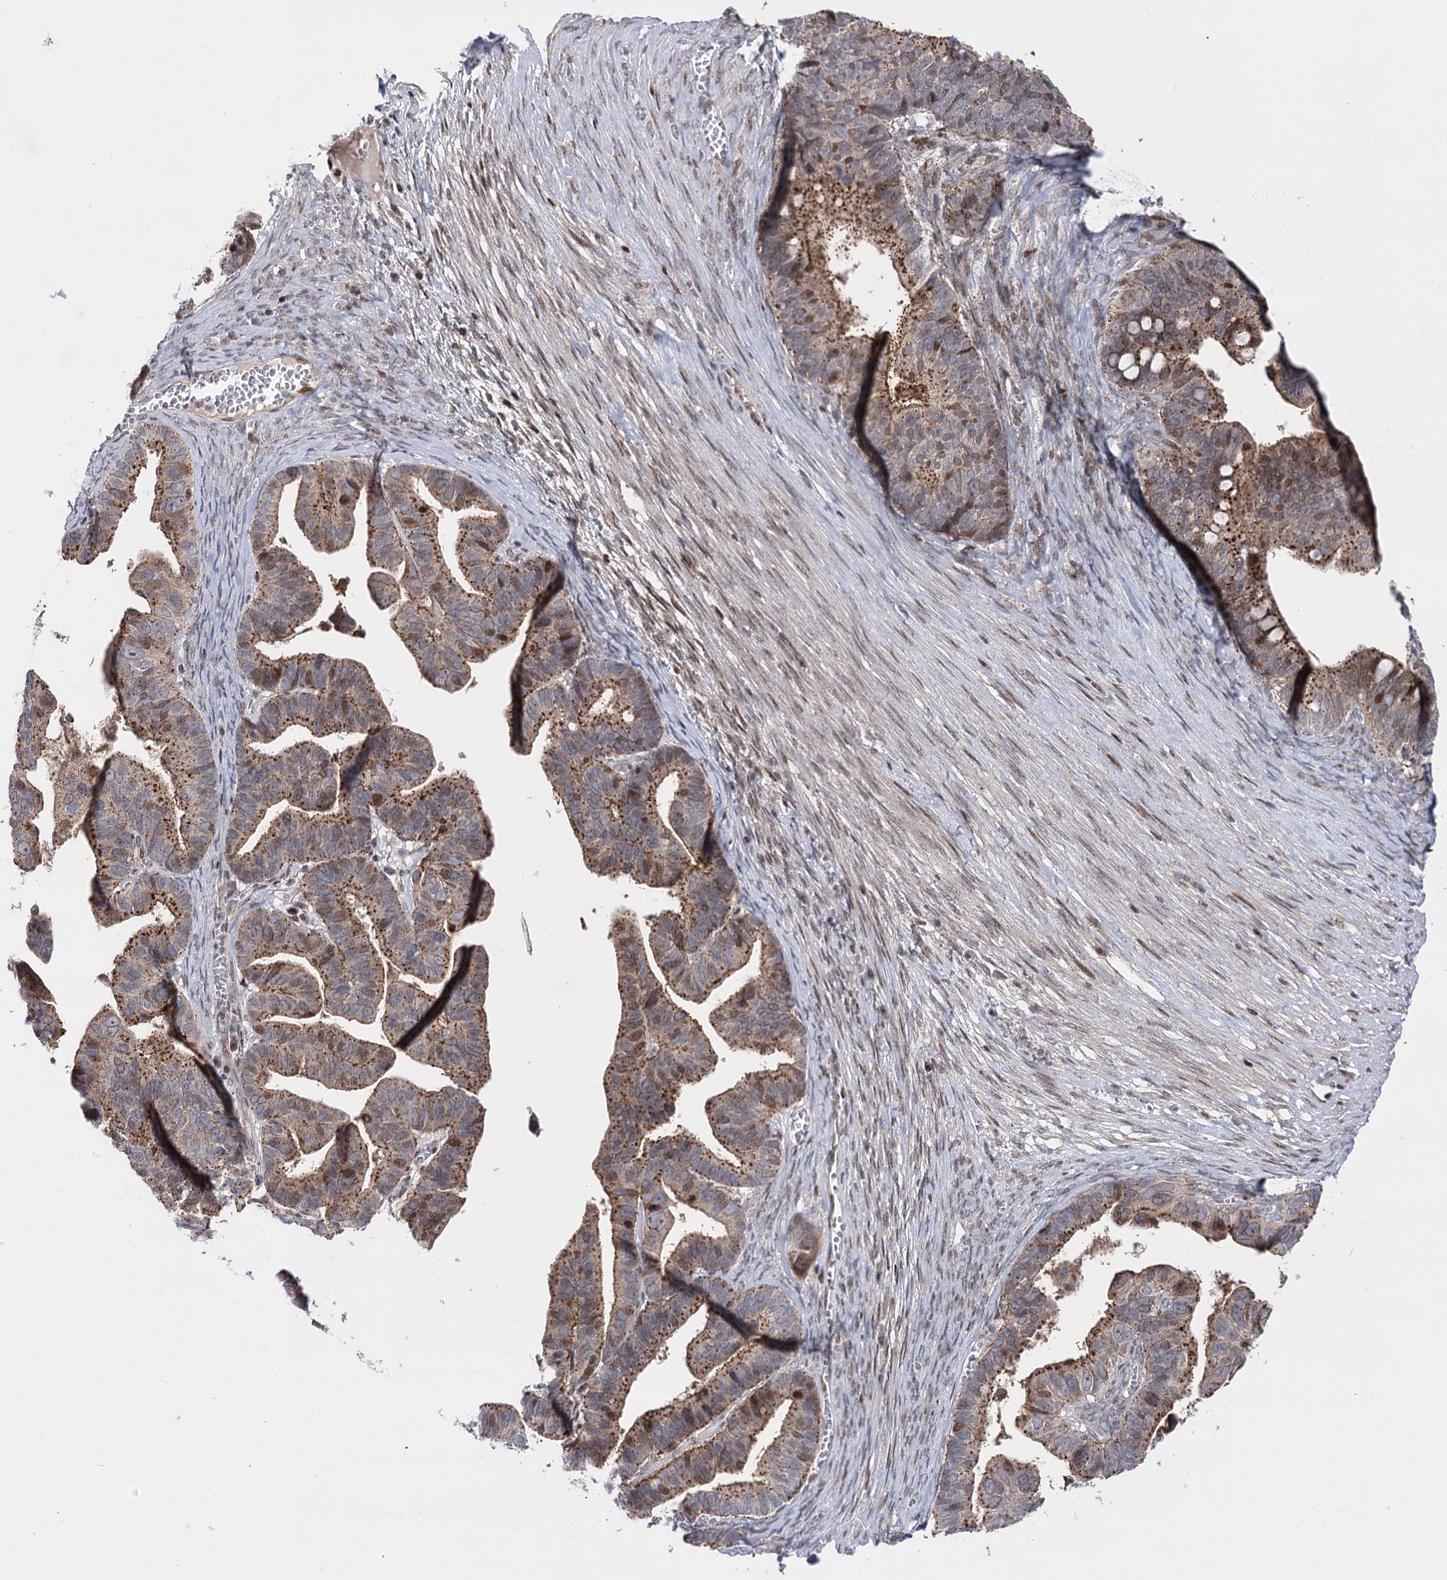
{"staining": {"intensity": "moderate", "quantity": ">75%", "location": "cytoplasmic/membranous,nuclear"}, "tissue": "ovarian cancer", "cell_type": "Tumor cells", "image_type": "cancer", "snomed": [{"axis": "morphology", "description": "Cystadenocarcinoma, serous, NOS"}, {"axis": "topography", "description": "Ovary"}], "caption": "Immunohistochemical staining of serous cystadenocarcinoma (ovarian) displays medium levels of moderate cytoplasmic/membranous and nuclear positivity in approximately >75% of tumor cells.", "gene": "ZFYVE27", "patient": {"sex": "female", "age": 56}}